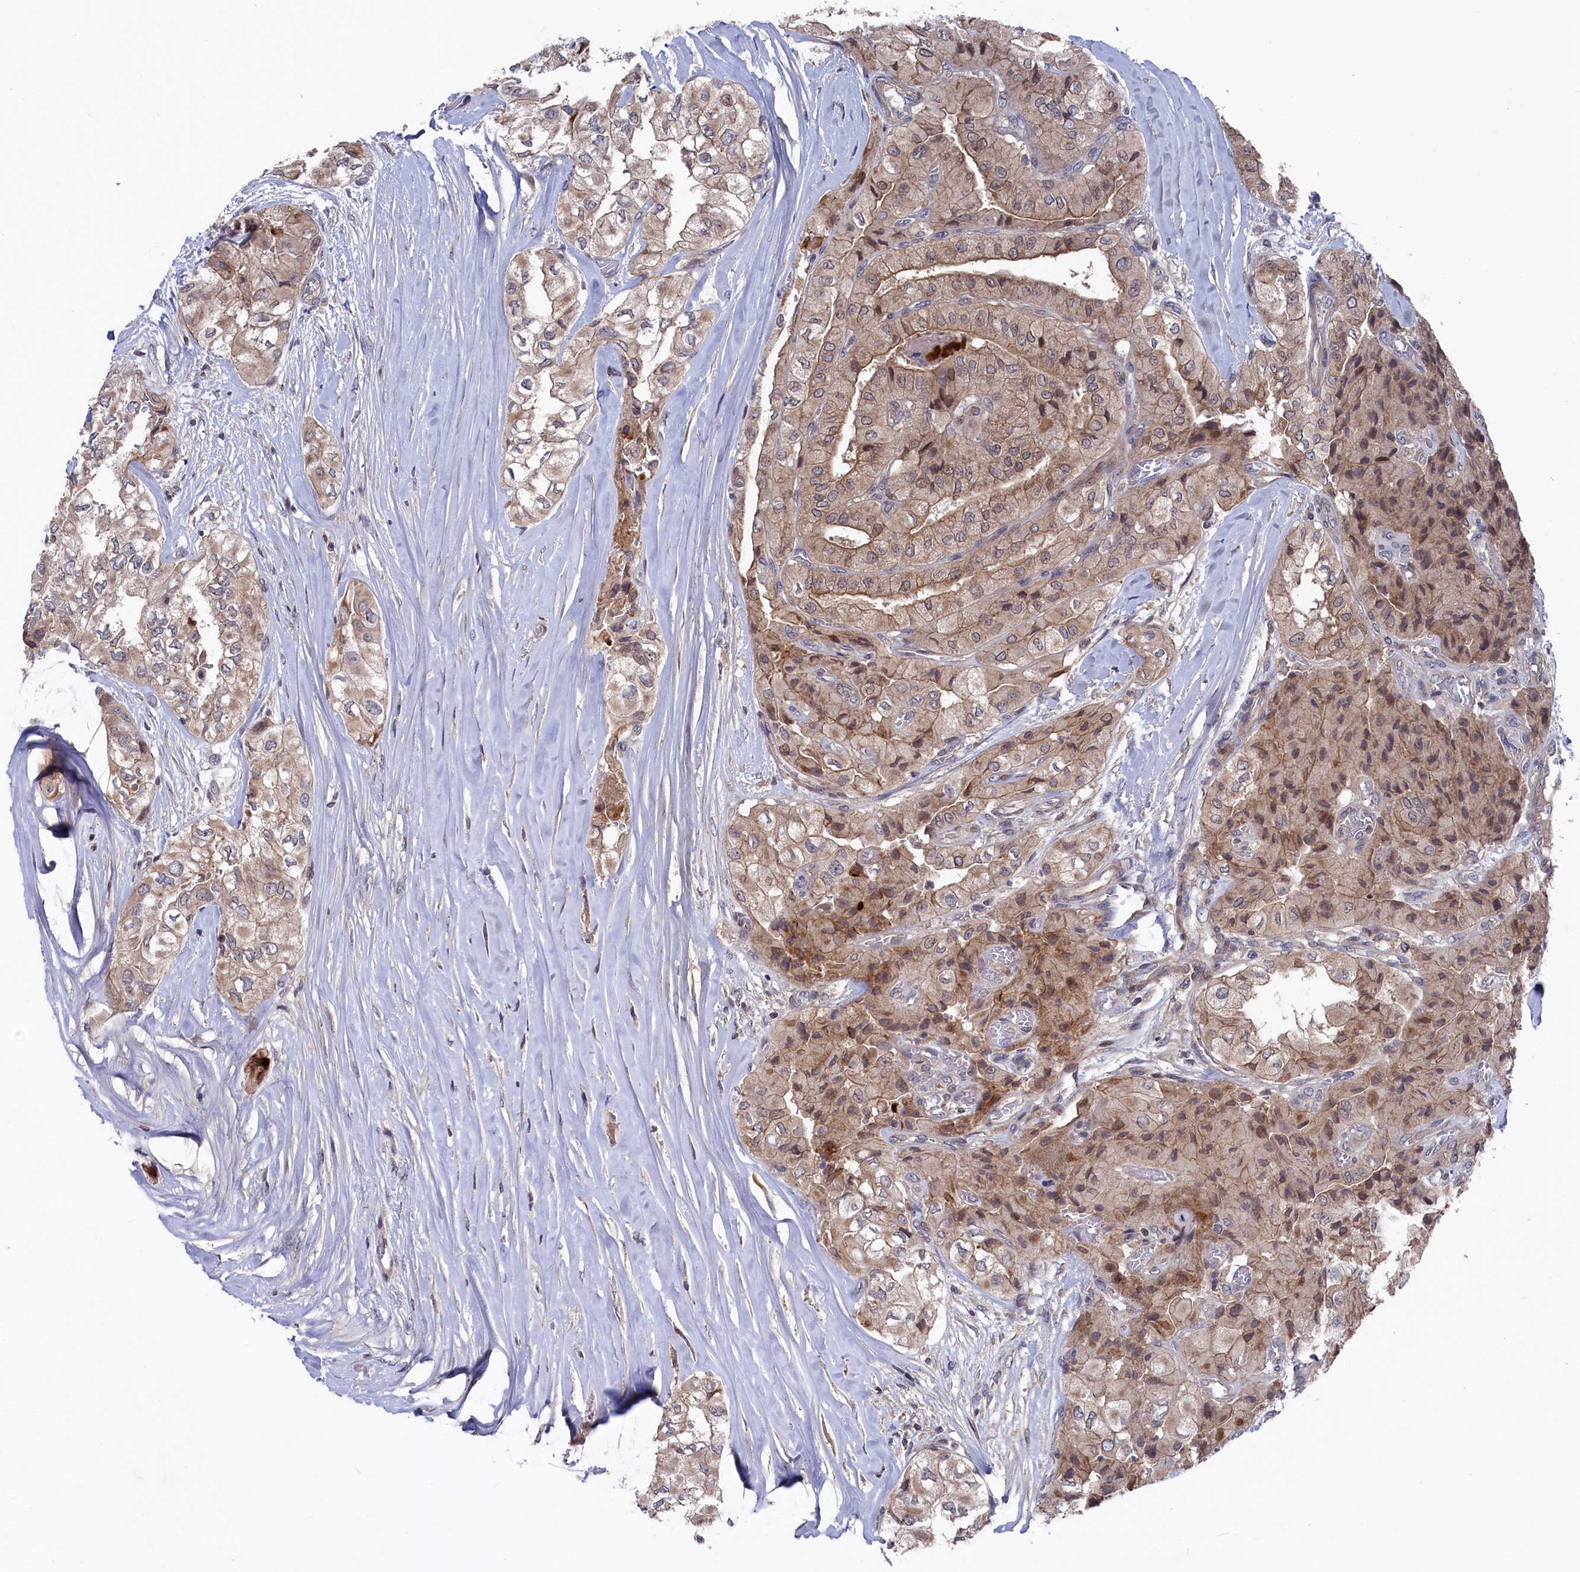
{"staining": {"intensity": "moderate", "quantity": ">75%", "location": "cytoplasmic/membranous,nuclear"}, "tissue": "thyroid cancer", "cell_type": "Tumor cells", "image_type": "cancer", "snomed": [{"axis": "morphology", "description": "Papillary adenocarcinoma, NOS"}, {"axis": "topography", "description": "Thyroid gland"}], "caption": "Immunohistochemical staining of human thyroid cancer (papillary adenocarcinoma) displays moderate cytoplasmic/membranous and nuclear protein positivity in approximately >75% of tumor cells.", "gene": "TMC5", "patient": {"sex": "female", "age": 59}}